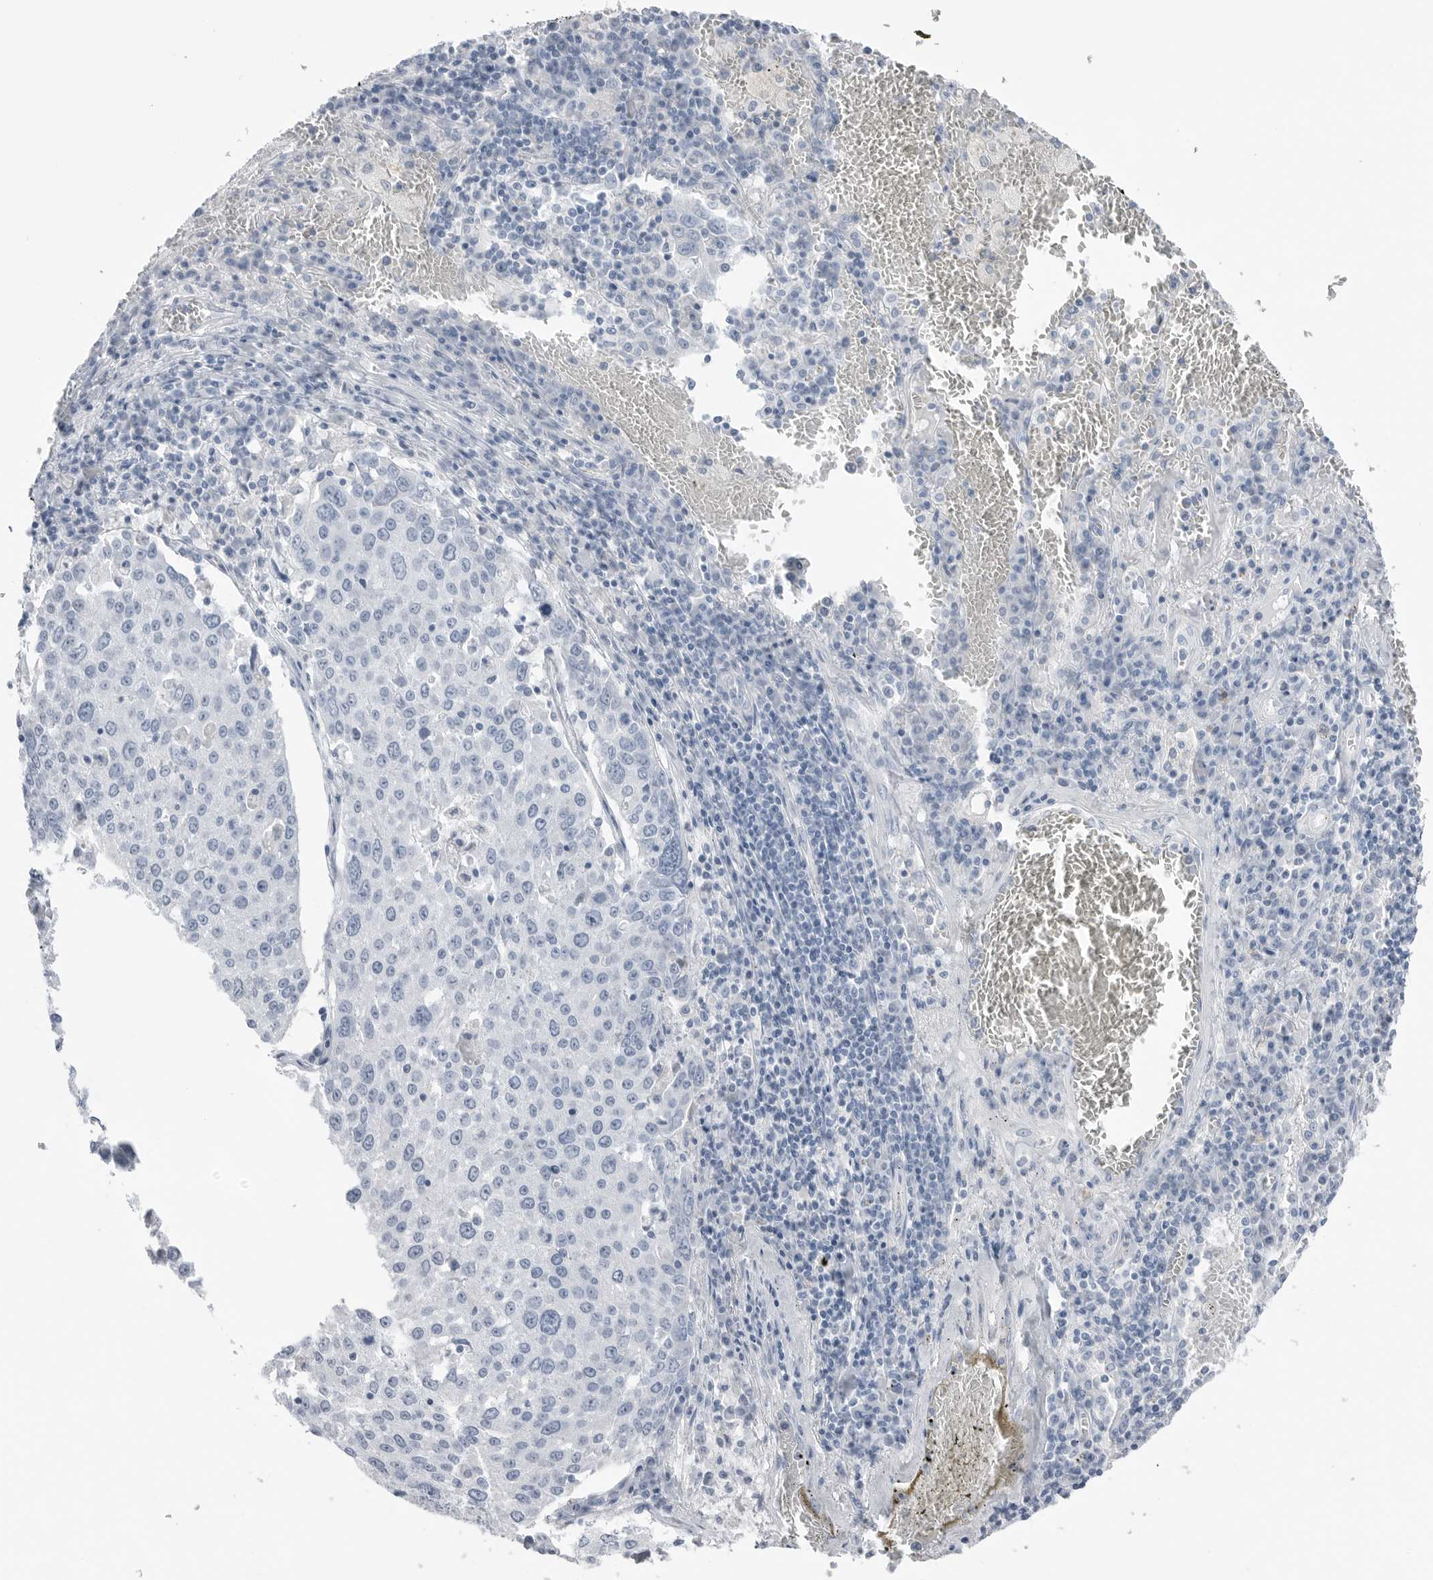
{"staining": {"intensity": "negative", "quantity": "none", "location": "none"}, "tissue": "lung cancer", "cell_type": "Tumor cells", "image_type": "cancer", "snomed": [{"axis": "morphology", "description": "Squamous cell carcinoma, NOS"}, {"axis": "topography", "description": "Lung"}], "caption": "DAB immunohistochemical staining of lung cancer shows no significant staining in tumor cells.", "gene": "ABHD12", "patient": {"sex": "male", "age": 65}}